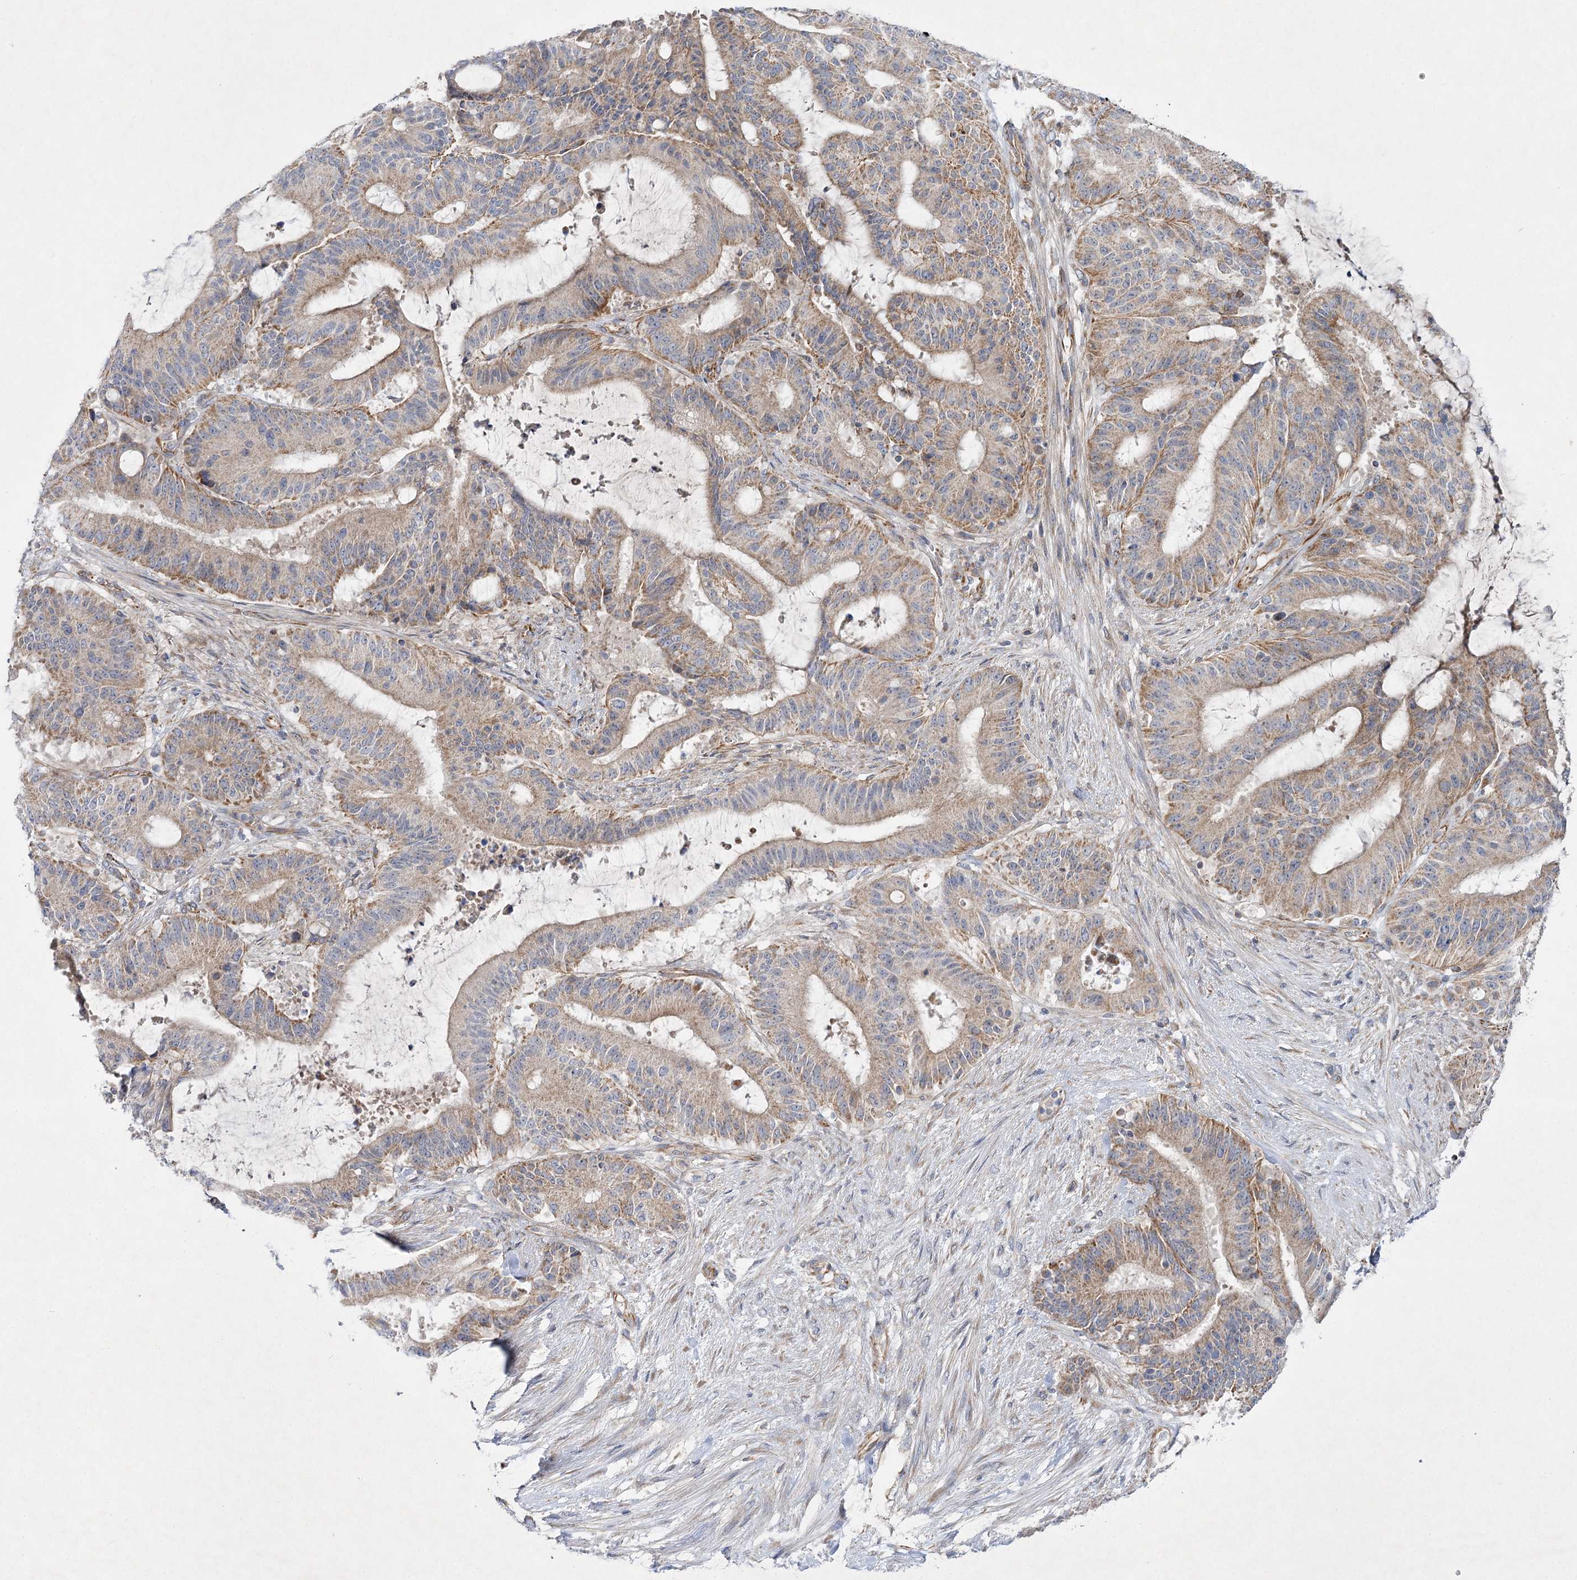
{"staining": {"intensity": "moderate", "quantity": "25%-75%", "location": "cytoplasmic/membranous"}, "tissue": "liver cancer", "cell_type": "Tumor cells", "image_type": "cancer", "snomed": [{"axis": "morphology", "description": "Normal tissue, NOS"}, {"axis": "morphology", "description": "Cholangiocarcinoma"}, {"axis": "topography", "description": "Liver"}, {"axis": "topography", "description": "Peripheral nerve tissue"}], "caption": "Immunohistochemistry staining of liver cholangiocarcinoma, which demonstrates medium levels of moderate cytoplasmic/membranous staining in approximately 25%-75% of tumor cells indicating moderate cytoplasmic/membranous protein staining. The staining was performed using DAB (3,3'-diaminobenzidine) (brown) for protein detection and nuclei were counterstained in hematoxylin (blue).", "gene": "KIAA0825", "patient": {"sex": "female", "age": 73}}